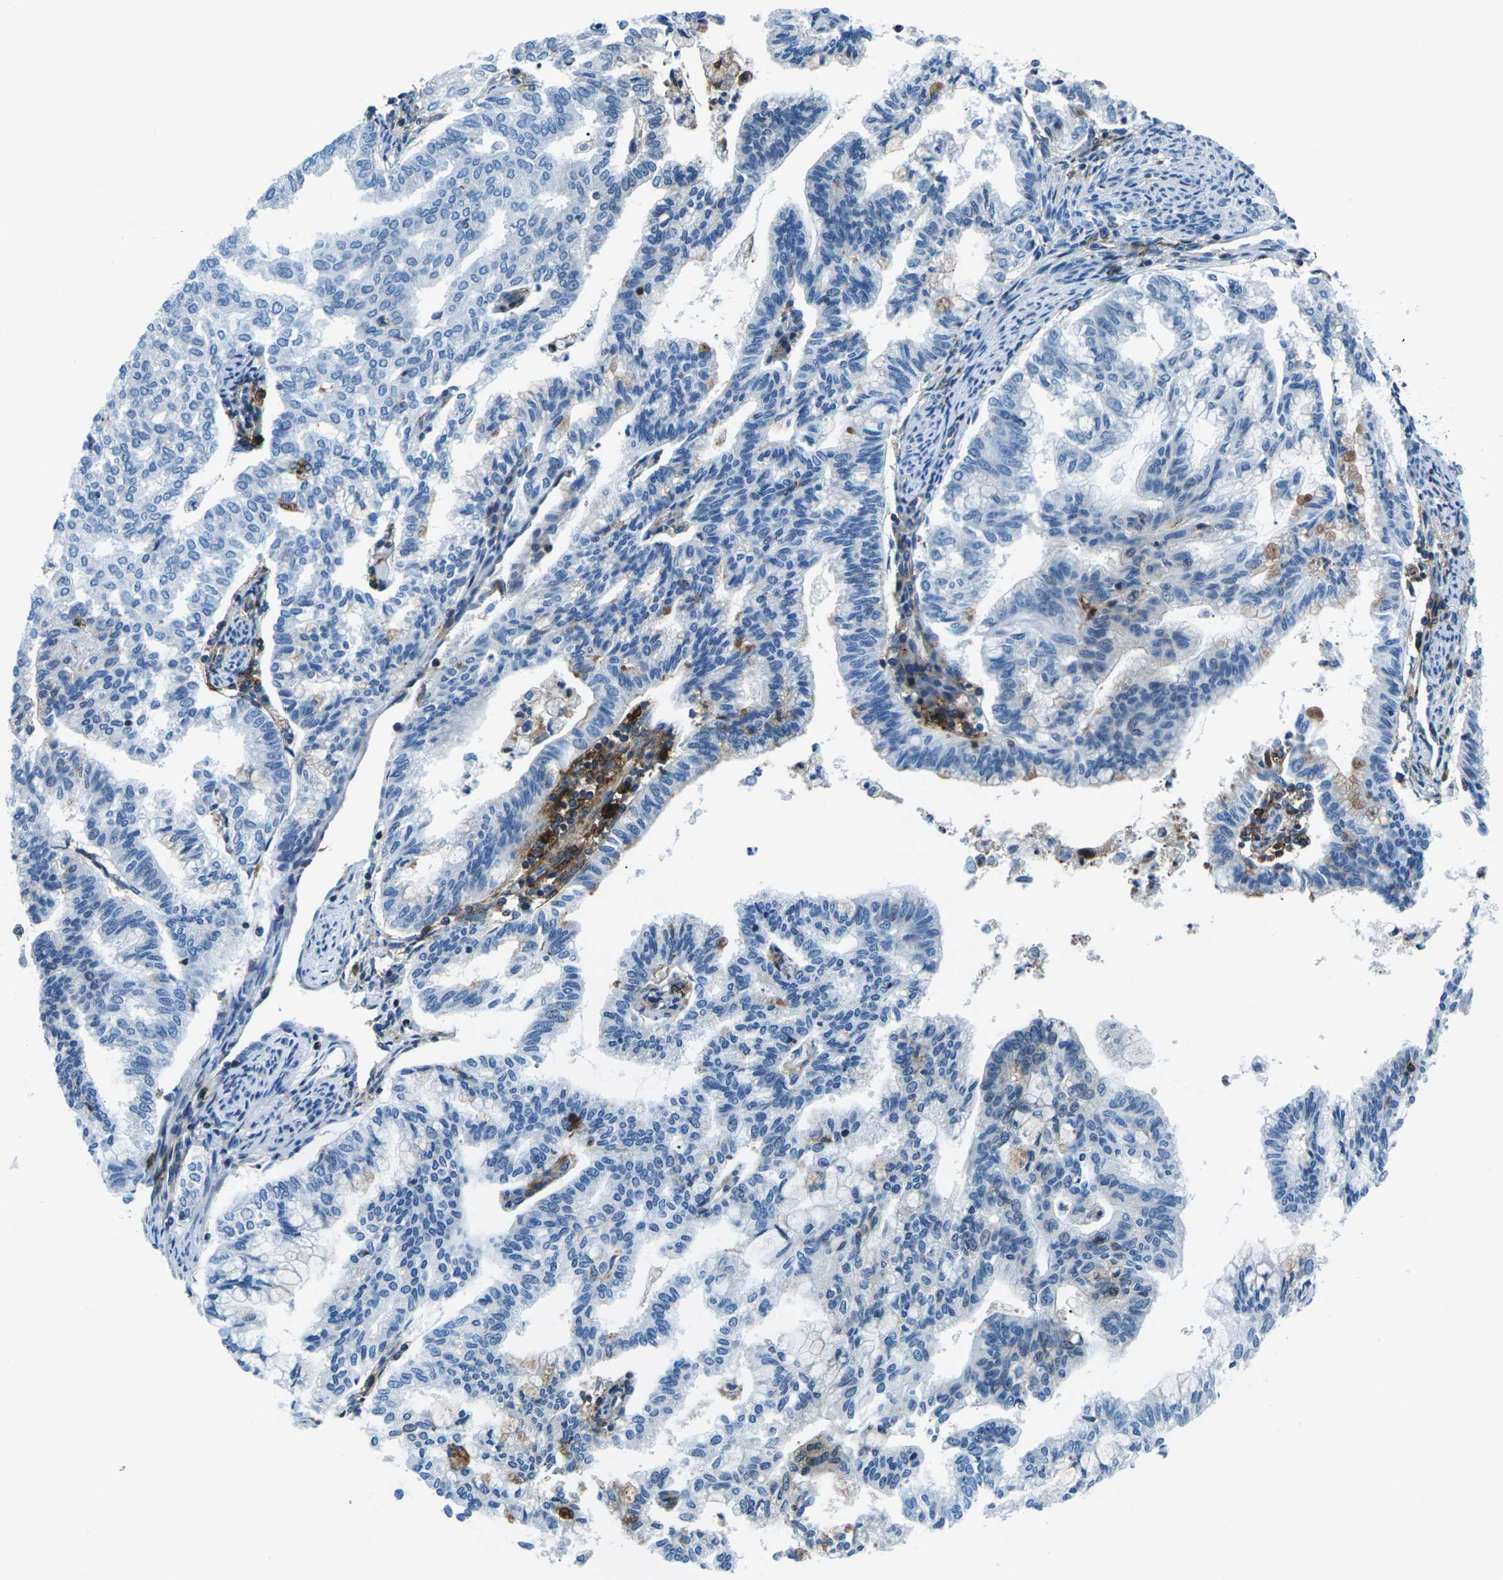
{"staining": {"intensity": "negative", "quantity": "none", "location": "none"}, "tissue": "endometrial cancer", "cell_type": "Tumor cells", "image_type": "cancer", "snomed": [{"axis": "morphology", "description": "Adenocarcinoma, NOS"}, {"axis": "topography", "description": "Endometrium"}], "caption": "DAB (3,3'-diaminobenzidine) immunohistochemical staining of endometrial cancer reveals no significant expression in tumor cells. The staining was performed using DAB to visualize the protein expression in brown, while the nuclei were stained in blue with hematoxylin (Magnification: 20x).", "gene": "SOCS4", "patient": {"sex": "female", "age": 79}}